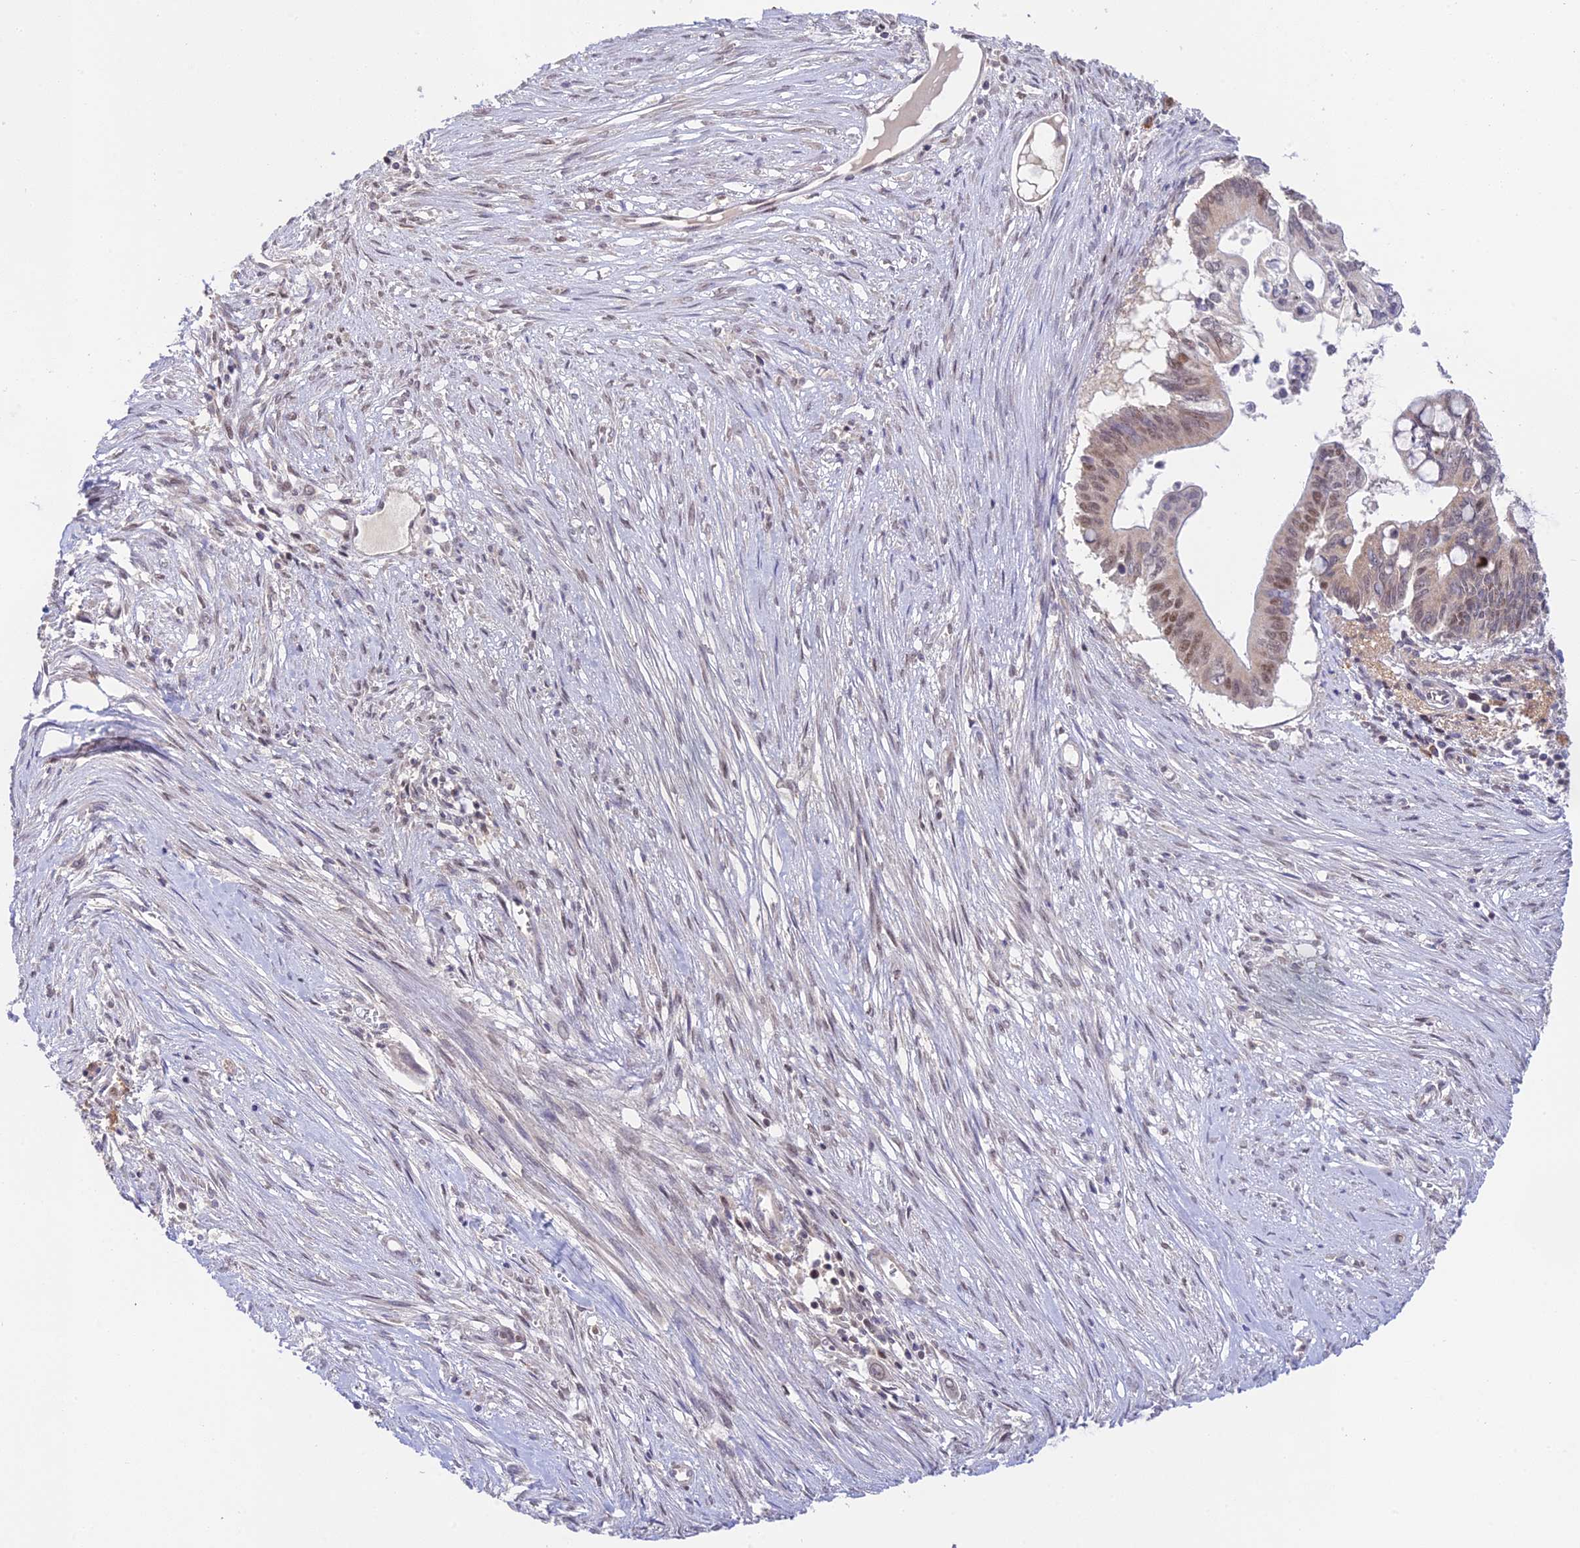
{"staining": {"intensity": "moderate", "quantity": "<25%", "location": "nuclear"}, "tissue": "pancreatic cancer", "cell_type": "Tumor cells", "image_type": "cancer", "snomed": [{"axis": "morphology", "description": "Adenocarcinoma, NOS"}, {"axis": "topography", "description": "Pancreas"}], "caption": "Moderate nuclear protein staining is present in about <25% of tumor cells in pancreatic adenocarcinoma. The protein of interest is stained brown, and the nuclei are stained in blue (DAB IHC with brightfield microscopy, high magnification).", "gene": "PEX16", "patient": {"sex": "male", "age": 68}}